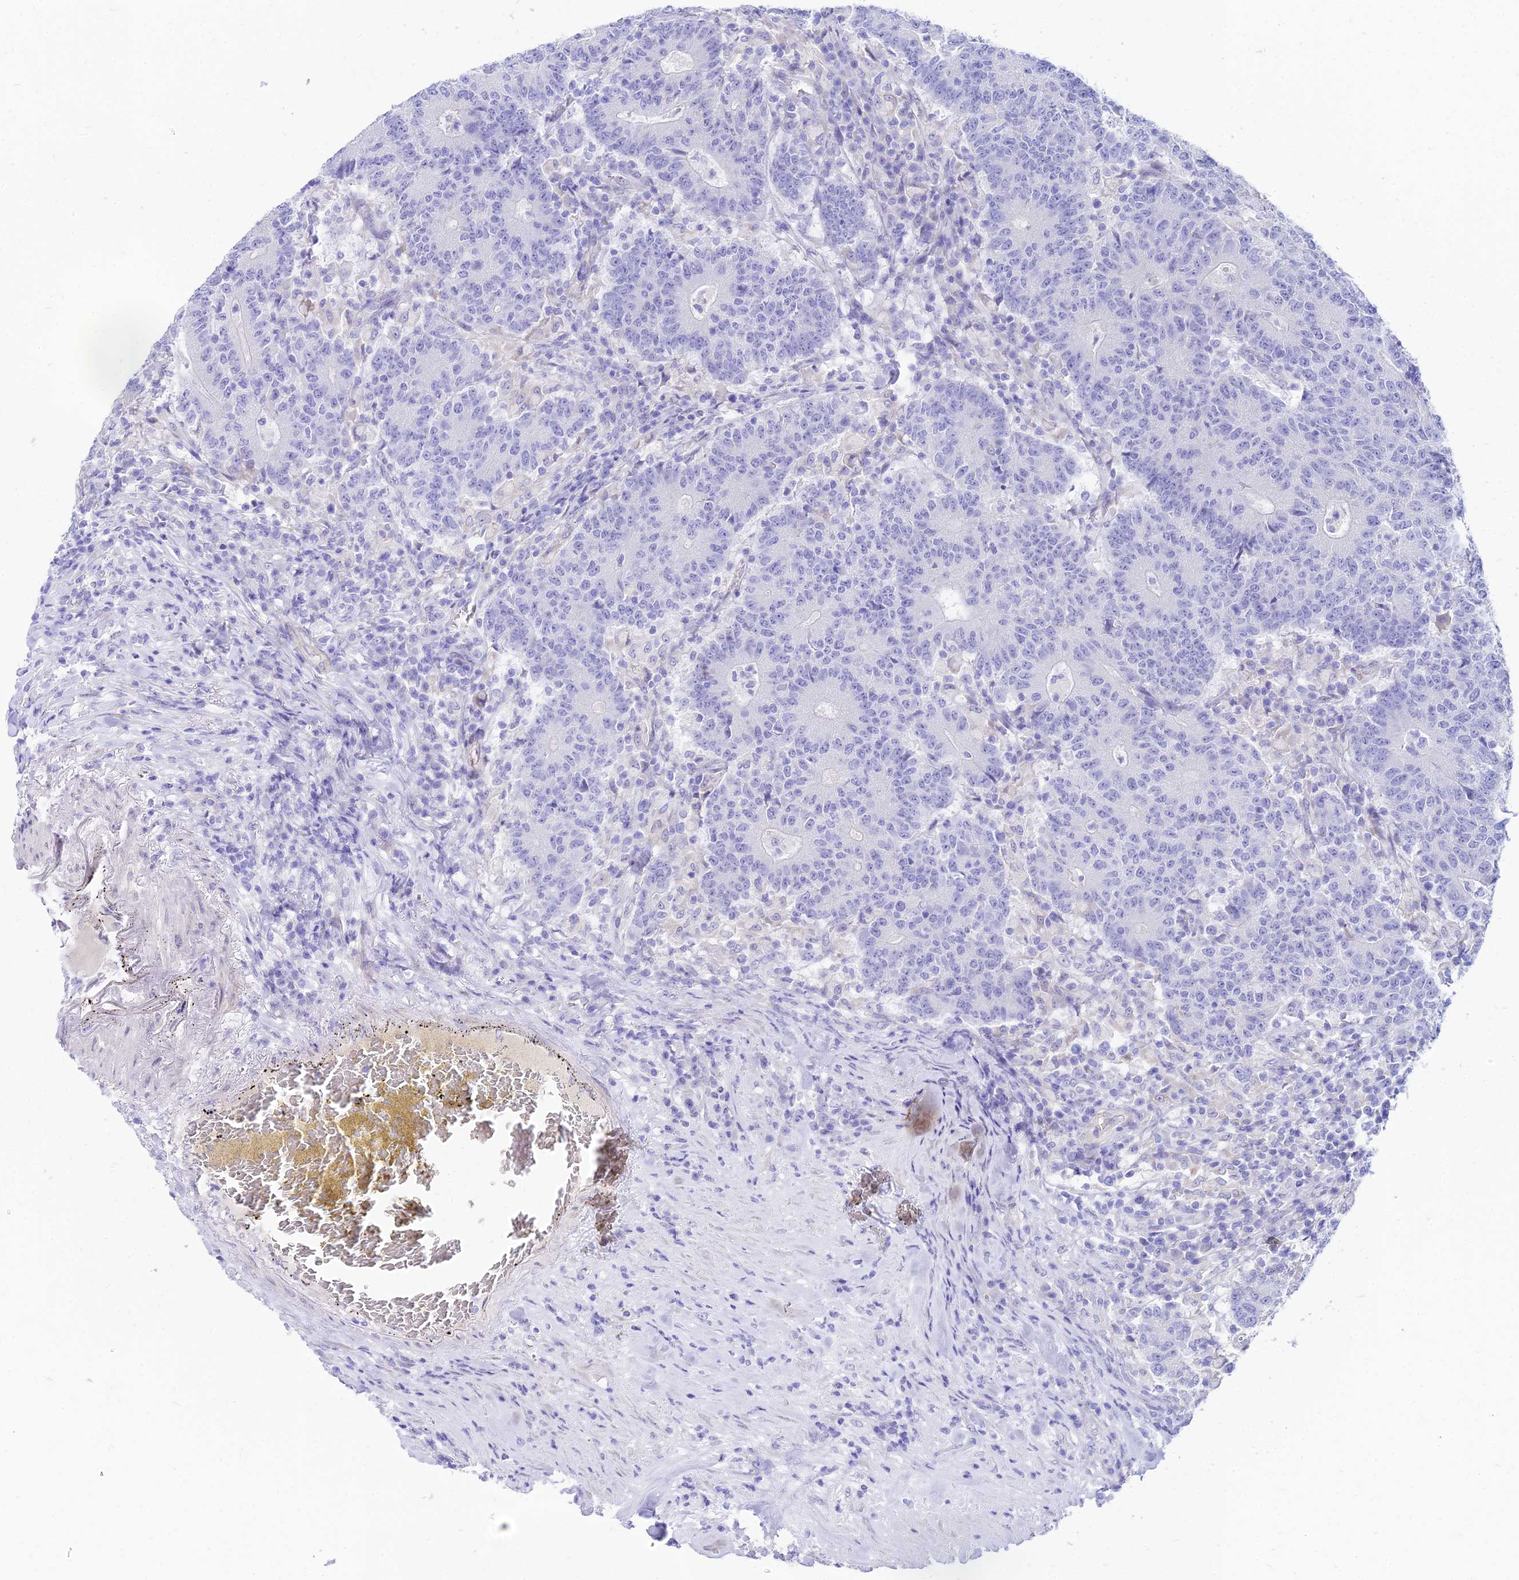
{"staining": {"intensity": "negative", "quantity": "none", "location": "none"}, "tissue": "colorectal cancer", "cell_type": "Tumor cells", "image_type": "cancer", "snomed": [{"axis": "morphology", "description": "Adenocarcinoma, NOS"}, {"axis": "topography", "description": "Colon"}], "caption": "Immunohistochemistry of colorectal adenocarcinoma shows no positivity in tumor cells.", "gene": "TAC3", "patient": {"sex": "female", "age": 75}}